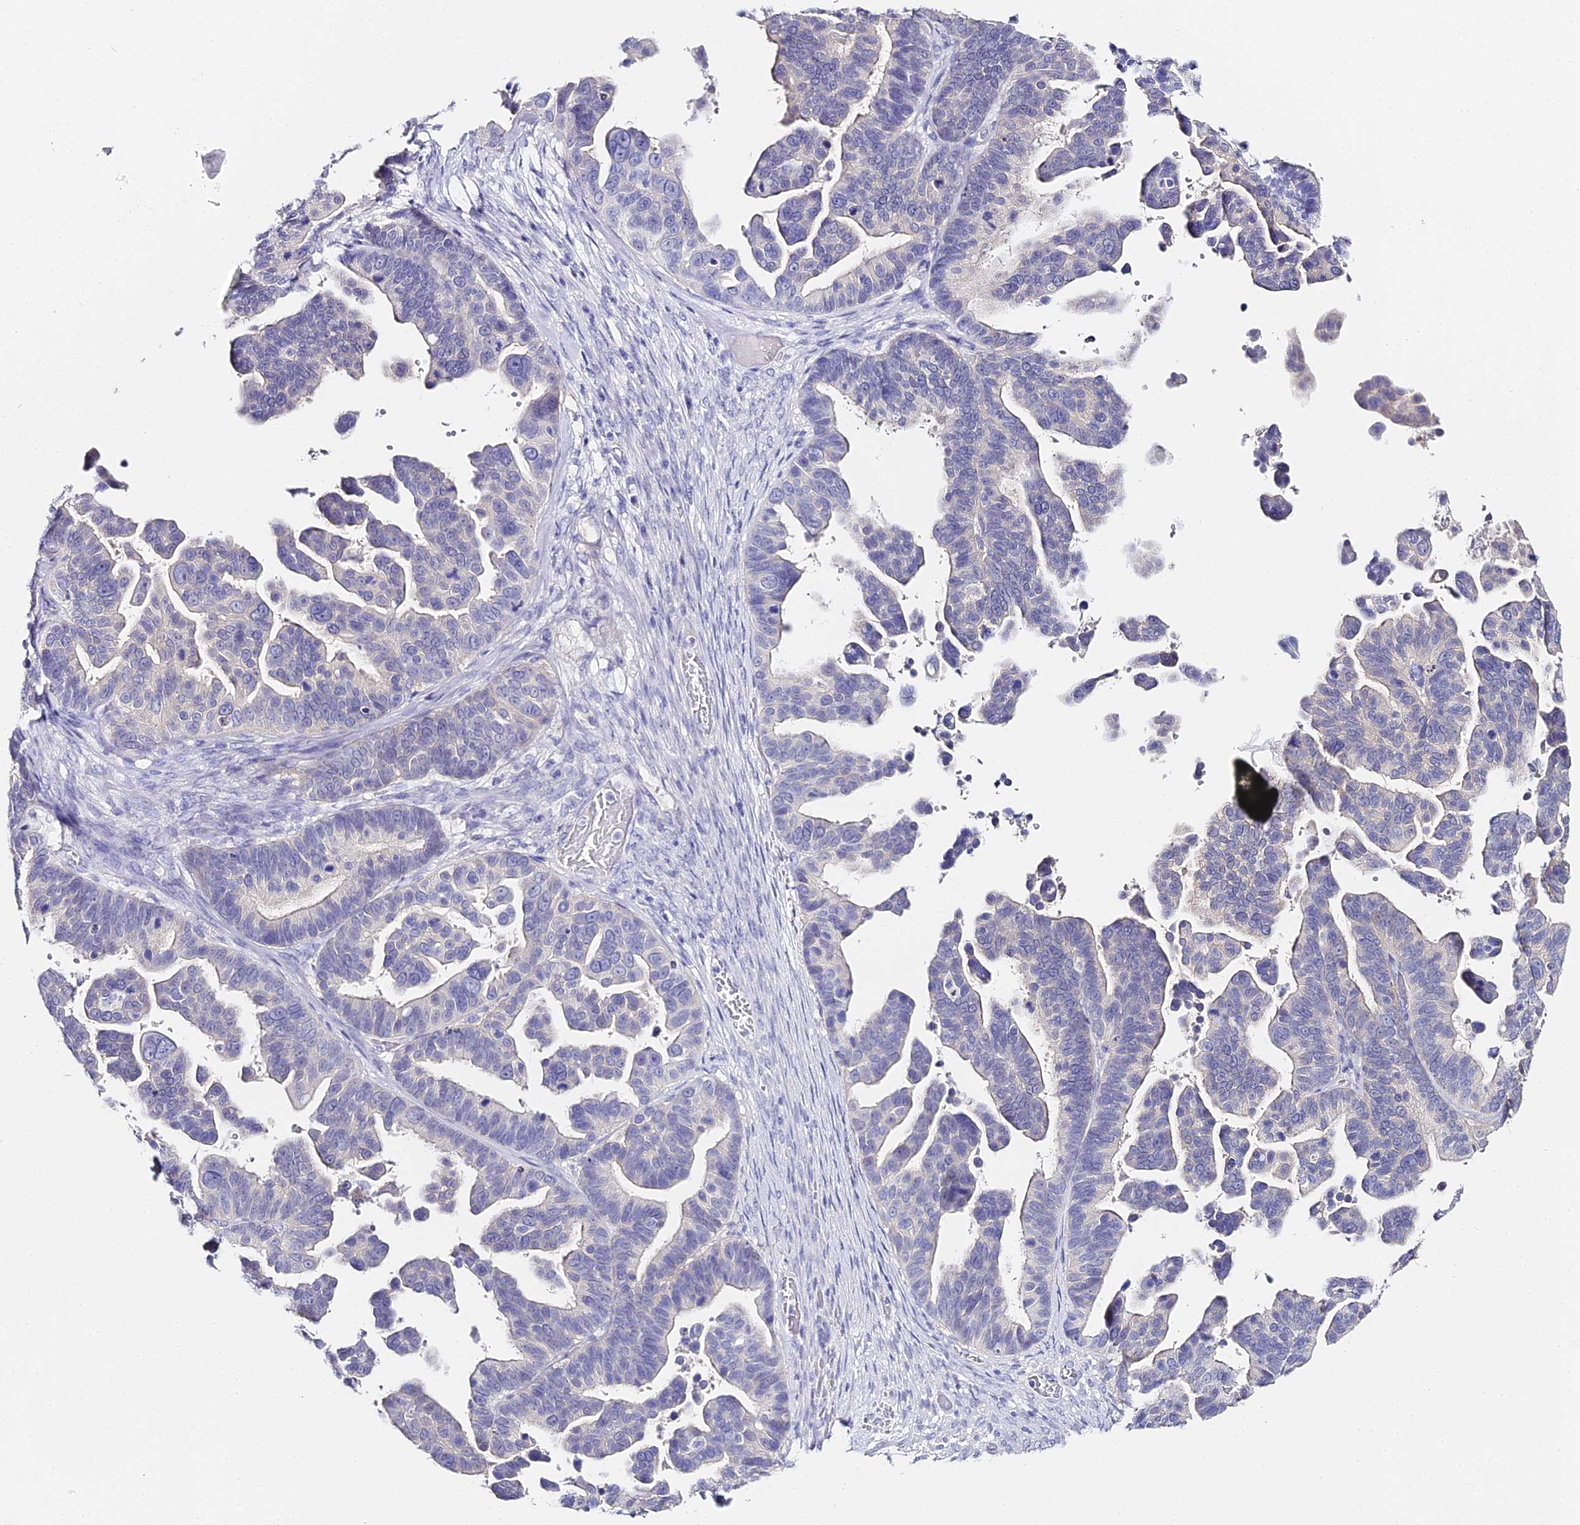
{"staining": {"intensity": "negative", "quantity": "none", "location": "none"}, "tissue": "ovarian cancer", "cell_type": "Tumor cells", "image_type": "cancer", "snomed": [{"axis": "morphology", "description": "Cystadenocarcinoma, serous, NOS"}, {"axis": "topography", "description": "Ovary"}], "caption": "High power microscopy micrograph of an immunohistochemistry photomicrograph of serous cystadenocarcinoma (ovarian), revealing no significant staining in tumor cells.", "gene": "ABHD14A-ACY1", "patient": {"sex": "female", "age": 56}}